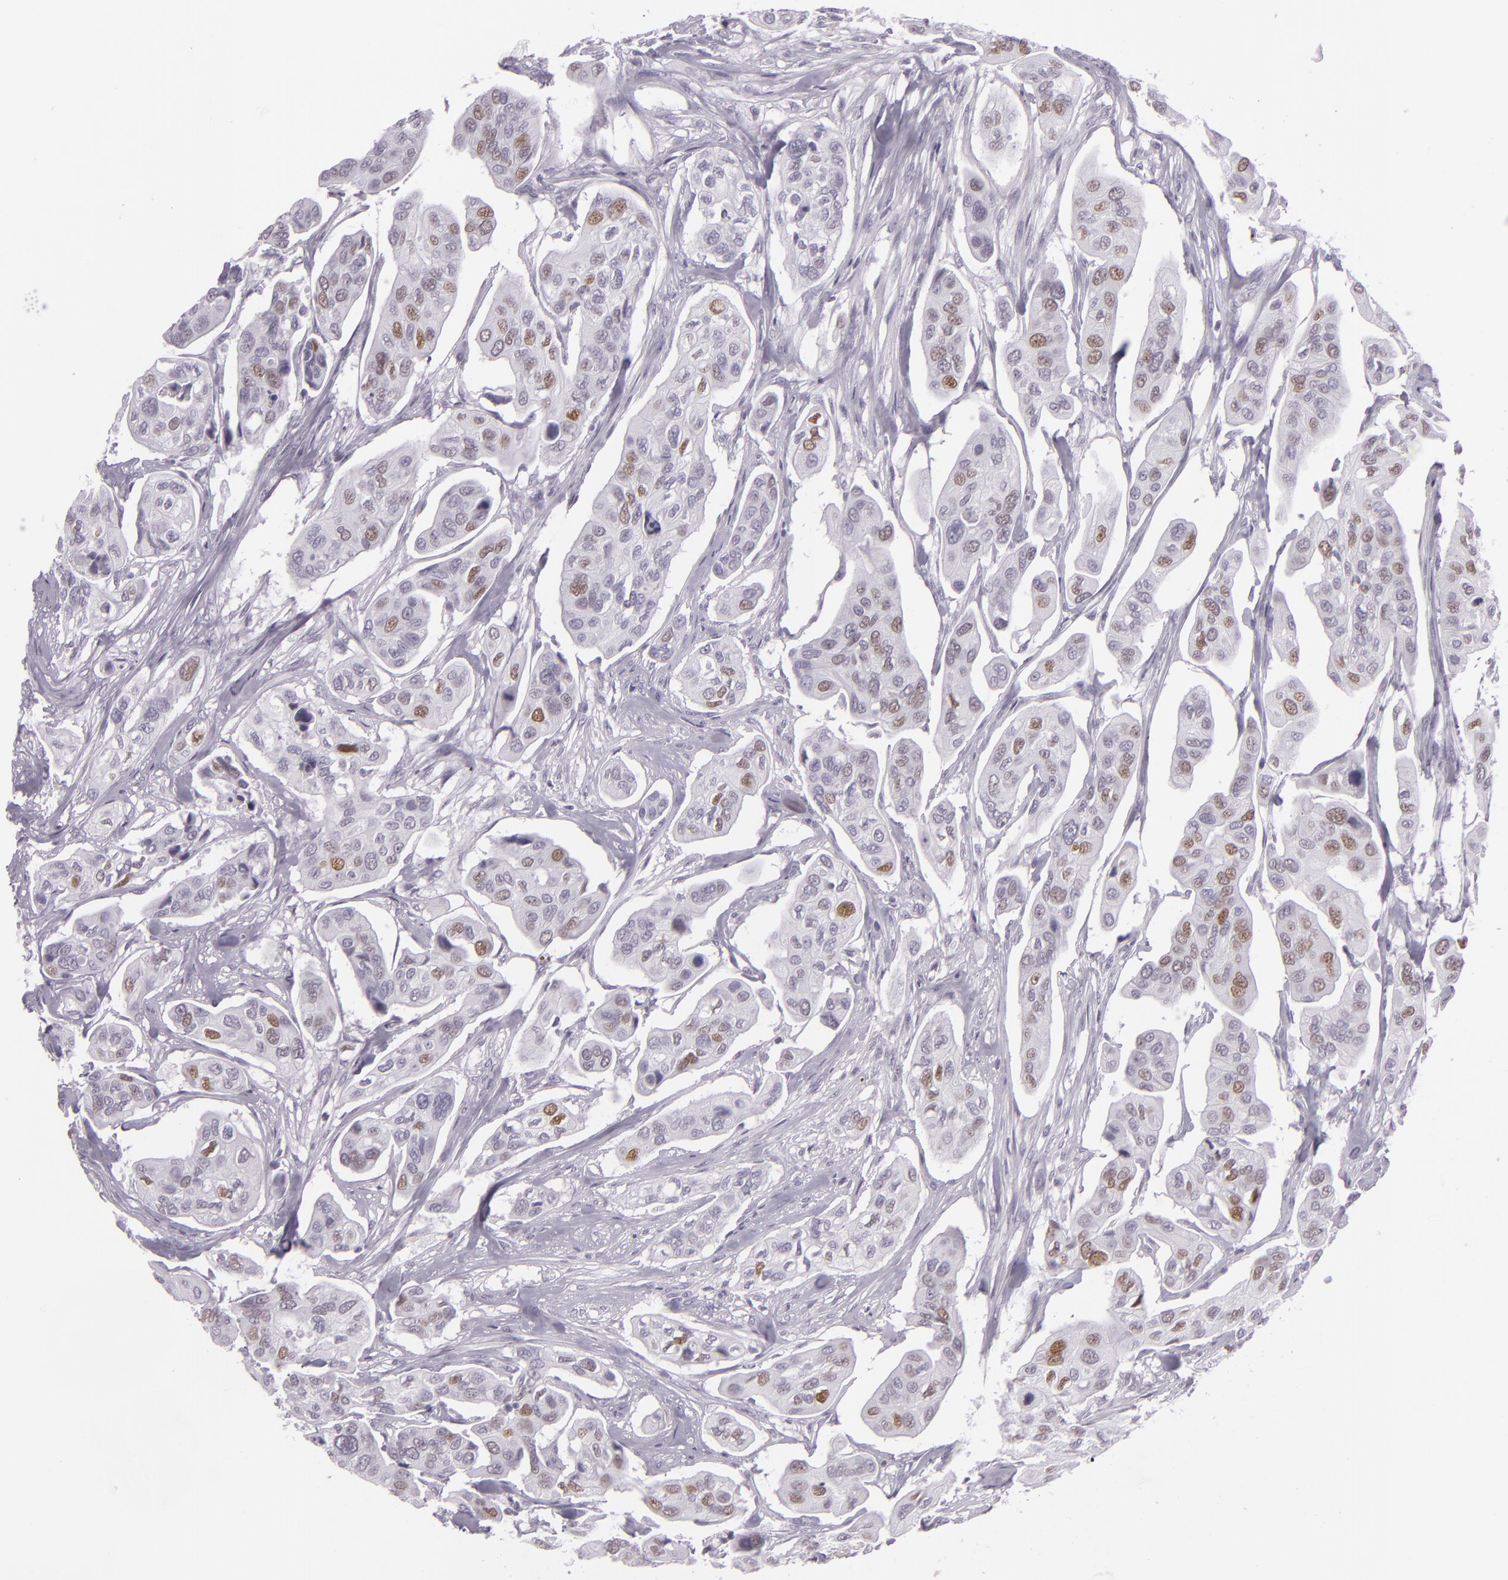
{"staining": {"intensity": "weak", "quantity": "<25%", "location": "nuclear"}, "tissue": "urothelial cancer", "cell_type": "Tumor cells", "image_type": "cancer", "snomed": [{"axis": "morphology", "description": "Adenocarcinoma, NOS"}, {"axis": "topography", "description": "Urinary bladder"}], "caption": "Protein analysis of urothelial cancer reveals no significant staining in tumor cells.", "gene": "MCM3", "patient": {"sex": "male", "age": 61}}